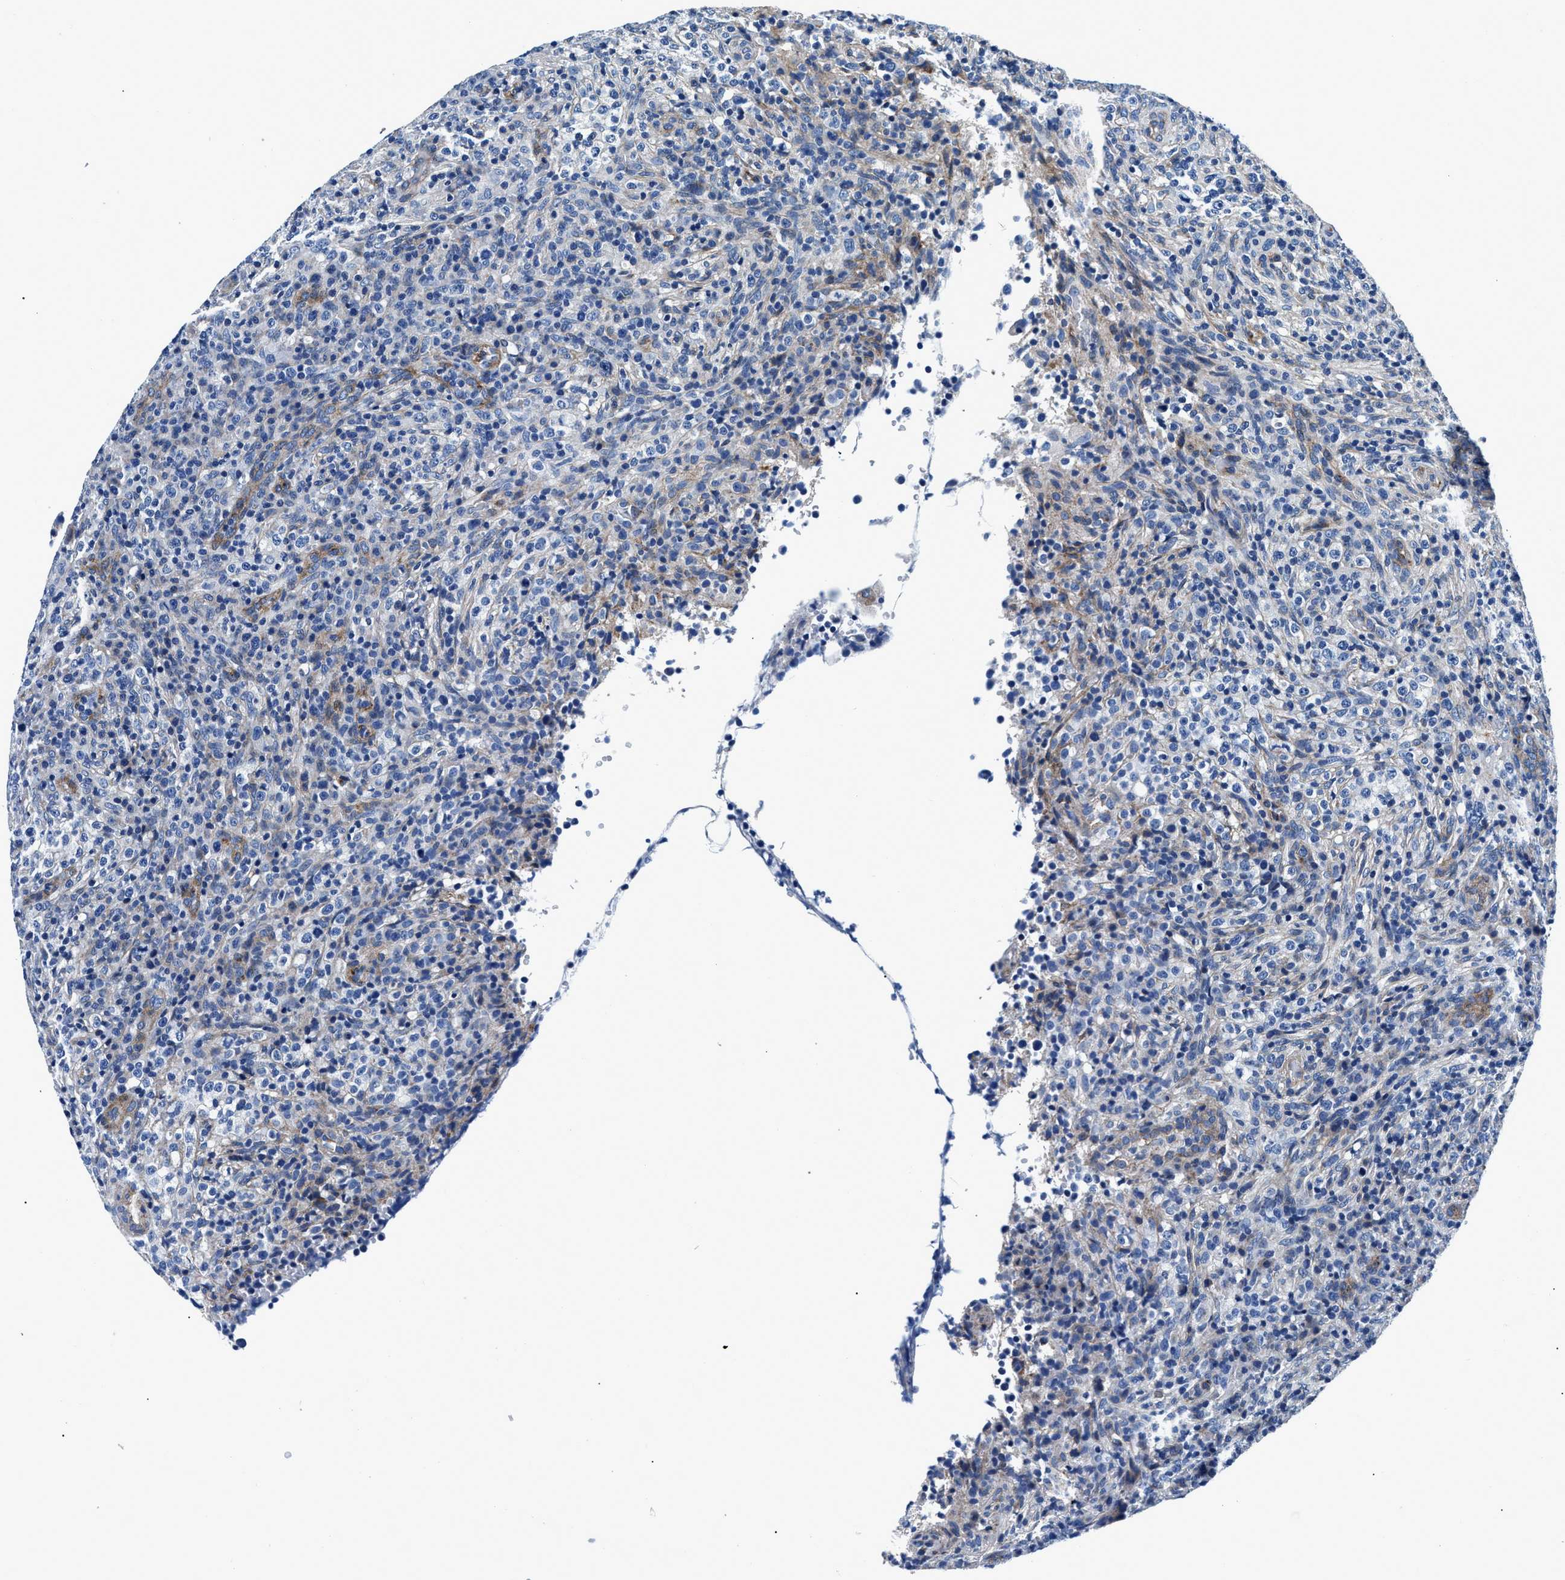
{"staining": {"intensity": "negative", "quantity": "none", "location": "none"}, "tissue": "lymphoma", "cell_type": "Tumor cells", "image_type": "cancer", "snomed": [{"axis": "morphology", "description": "Malignant lymphoma, non-Hodgkin's type, High grade"}, {"axis": "topography", "description": "Lymph node"}], "caption": "Immunohistochemistry (IHC) of high-grade malignant lymphoma, non-Hodgkin's type shows no staining in tumor cells.", "gene": "DAG1", "patient": {"sex": "female", "age": 76}}